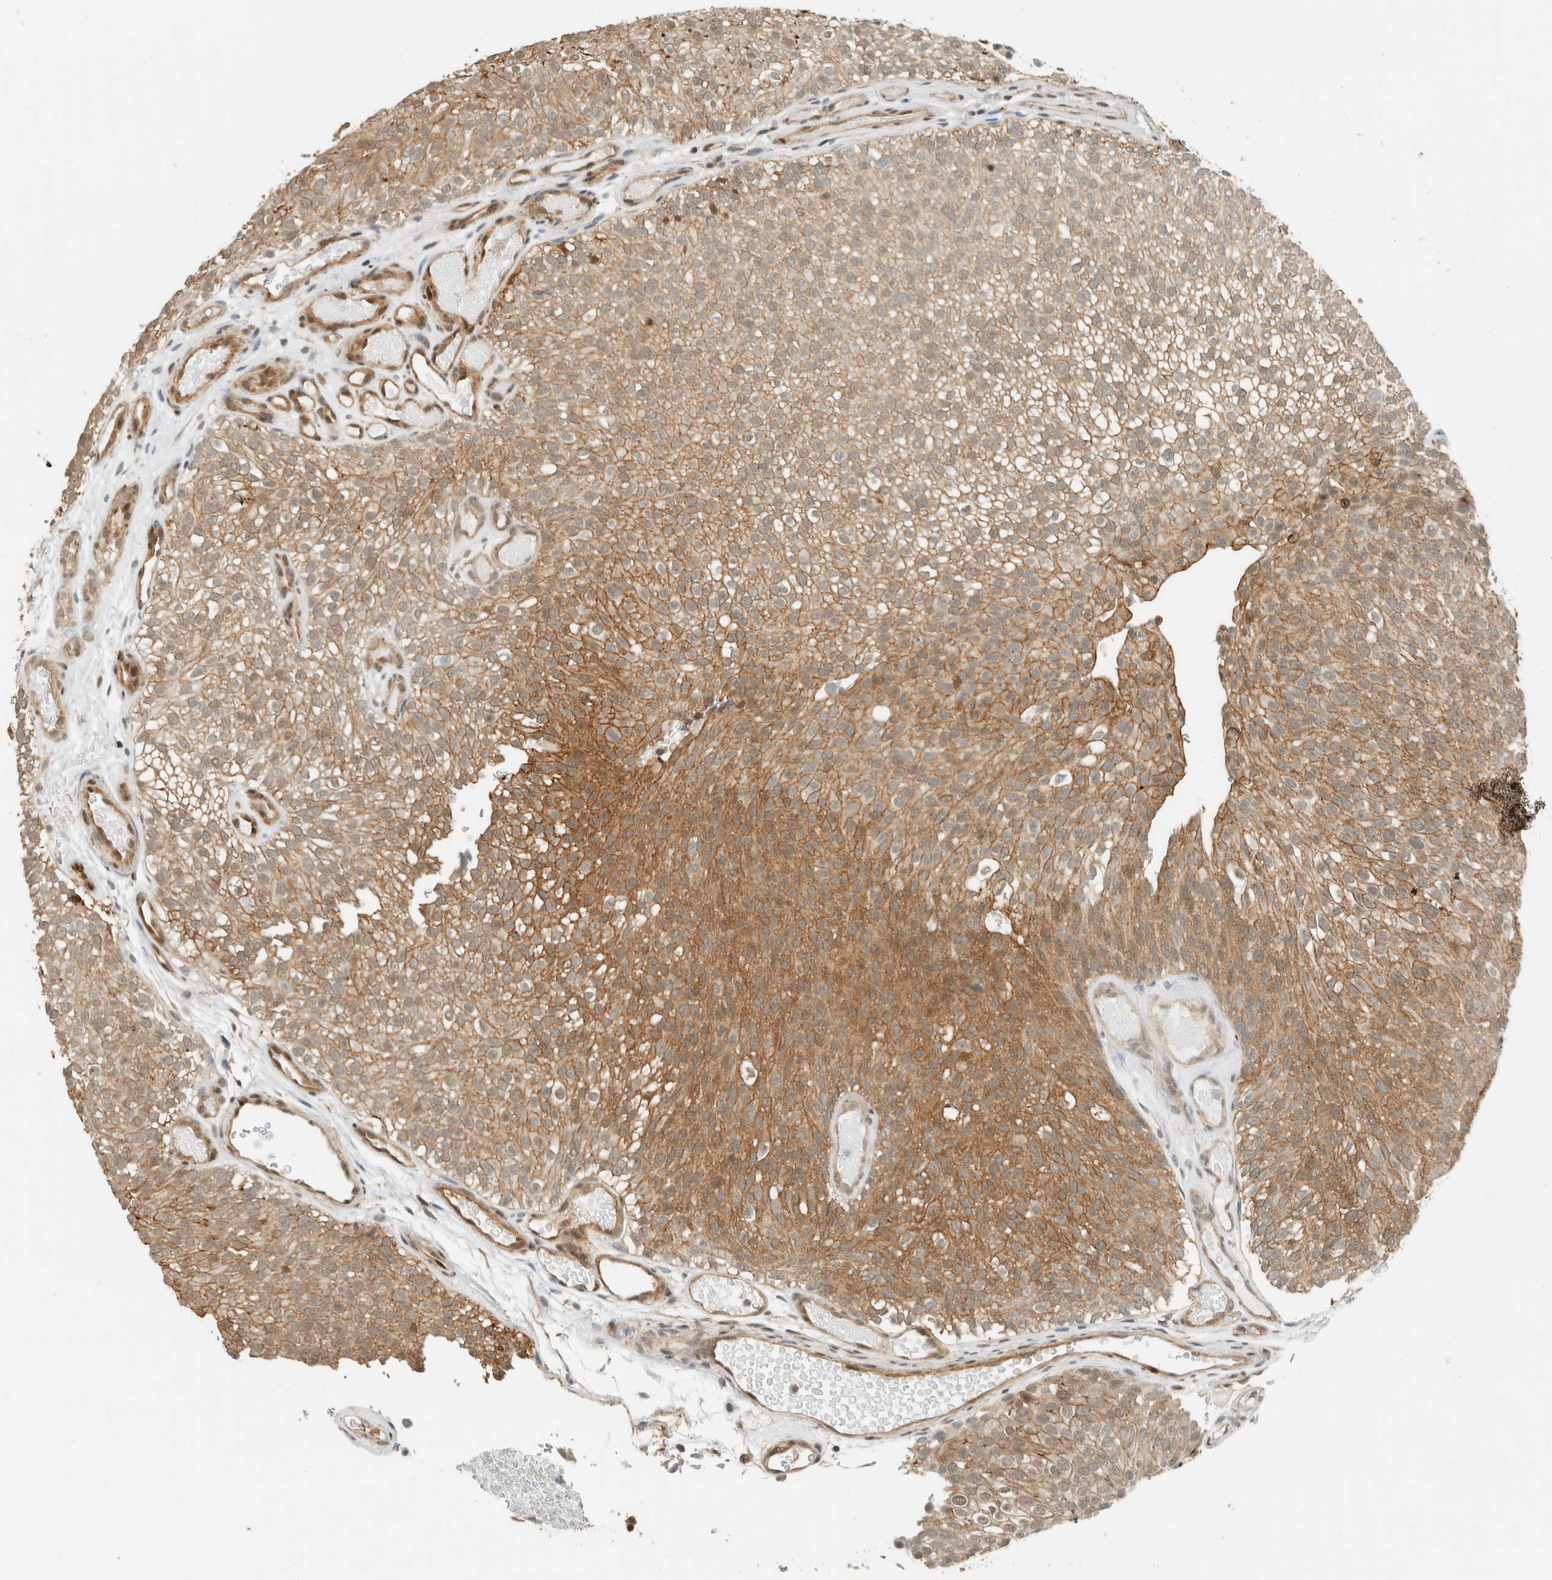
{"staining": {"intensity": "moderate", "quantity": ">75%", "location": "cytoplasmic/membranous"}, "tissue": "urothelial cancer", "cell_type": "Tumor cells", "image_type": "cancer", "snomed": [{"axis": "morphology", "description": "Urothelial carcinoma, Low grade"}, {"axis": "topography", "description": "Urinary bladder"}], "caption": "A micrograph of human low-grade urothelial carcinoma stained for a protein exhibits moderate cytoplasmic/membranous brown staining in tumor cells.", "gene": "NIBAN2", "patient": {"sex": "male", "age": 78}}